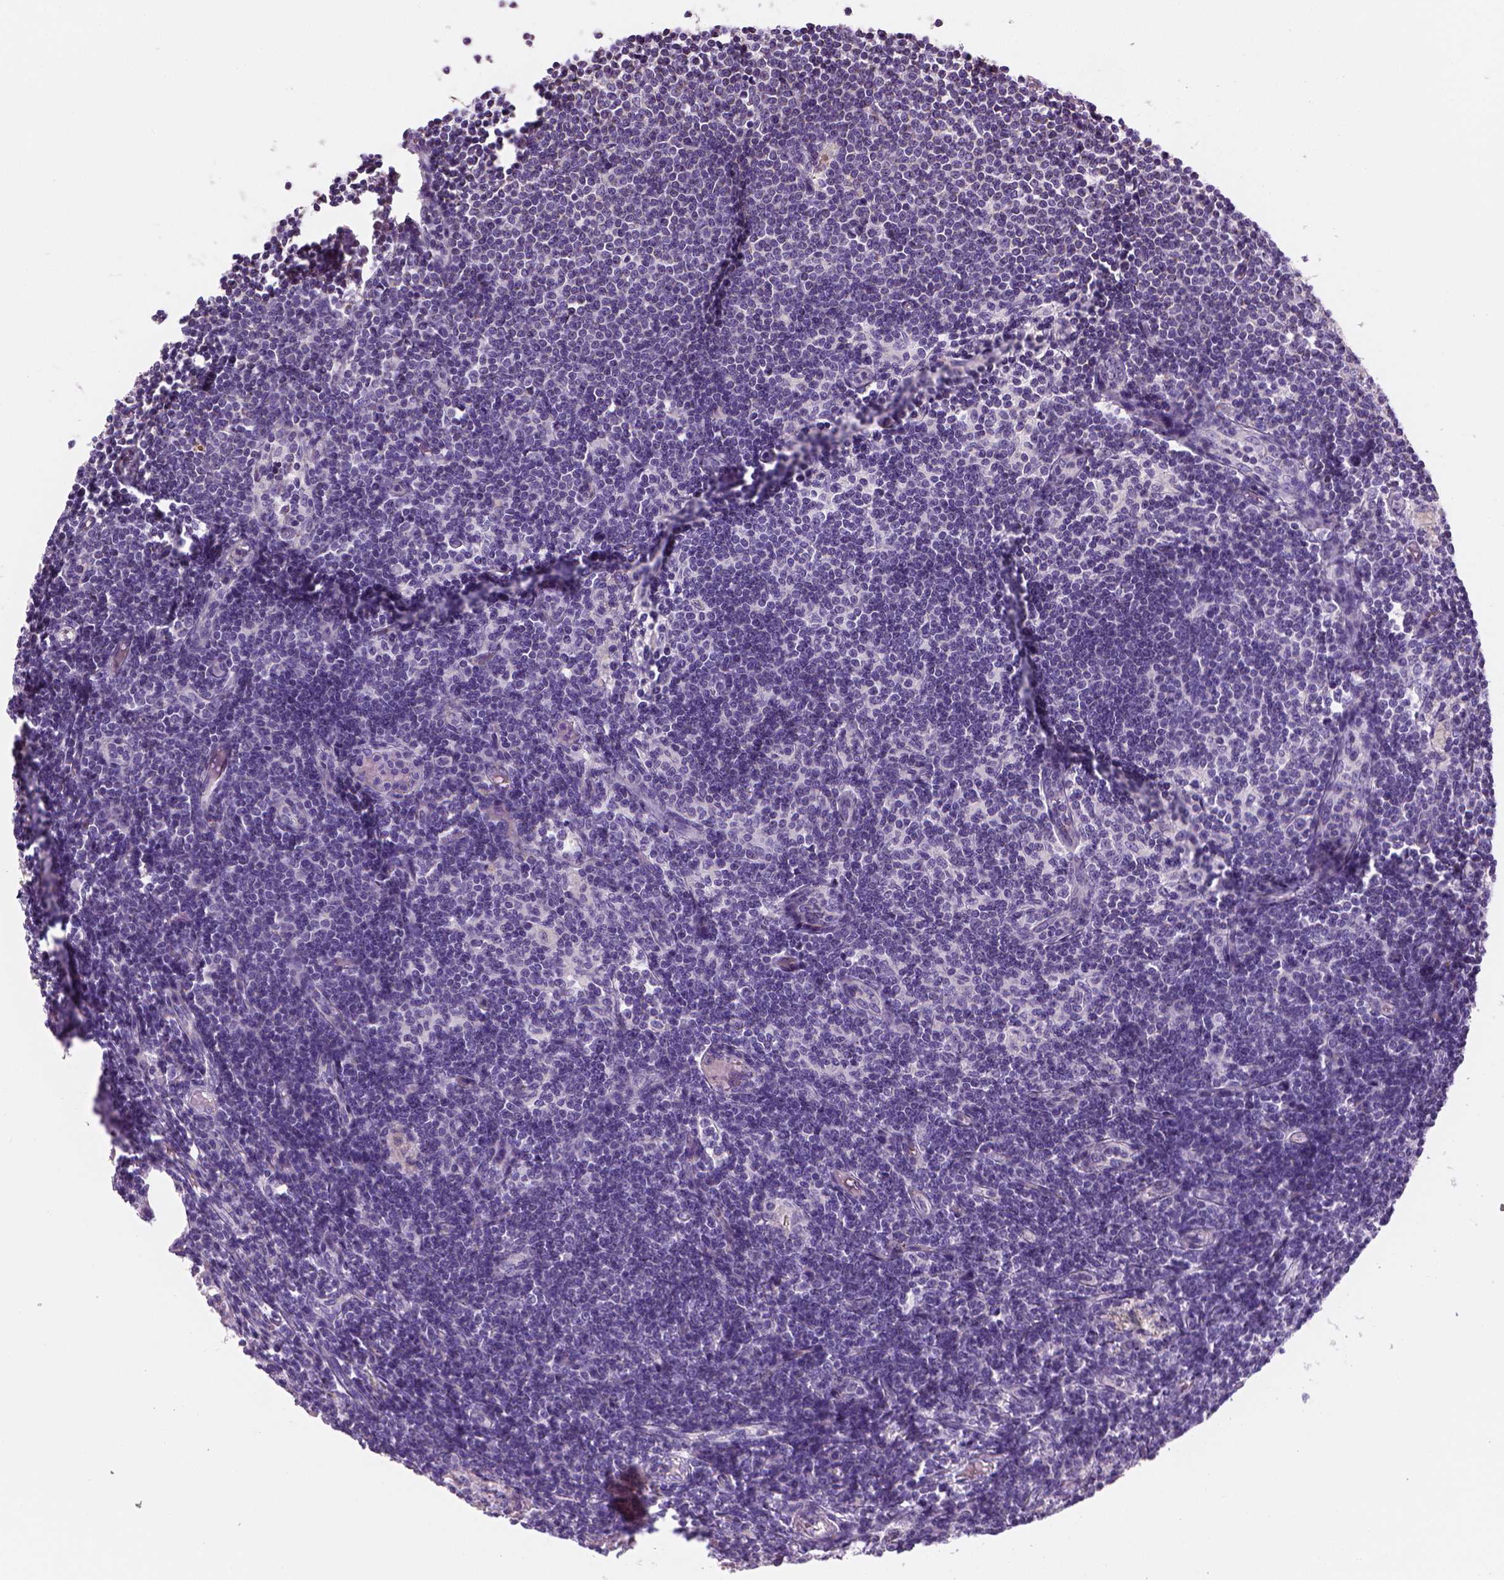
{"staining": {"intensity": "negative", "quantity": "none", "location": "none"}, "tissue": "lymph node", "cell_type": "Germinal center cells", "image_type": "normal", "snomed": [{"axis": "morphology", "description": "Normal tissue, NOS"}, {"axis": "topography", "description": "Lymph node"}], "caption": "Protein analysis of unremarkable lymph node displays no significant expression in germinal center cells. (IHC, brightfield microscopy, high magnification).", "gene": "CES2", "patient": {"sex": "female", "age": 69}}